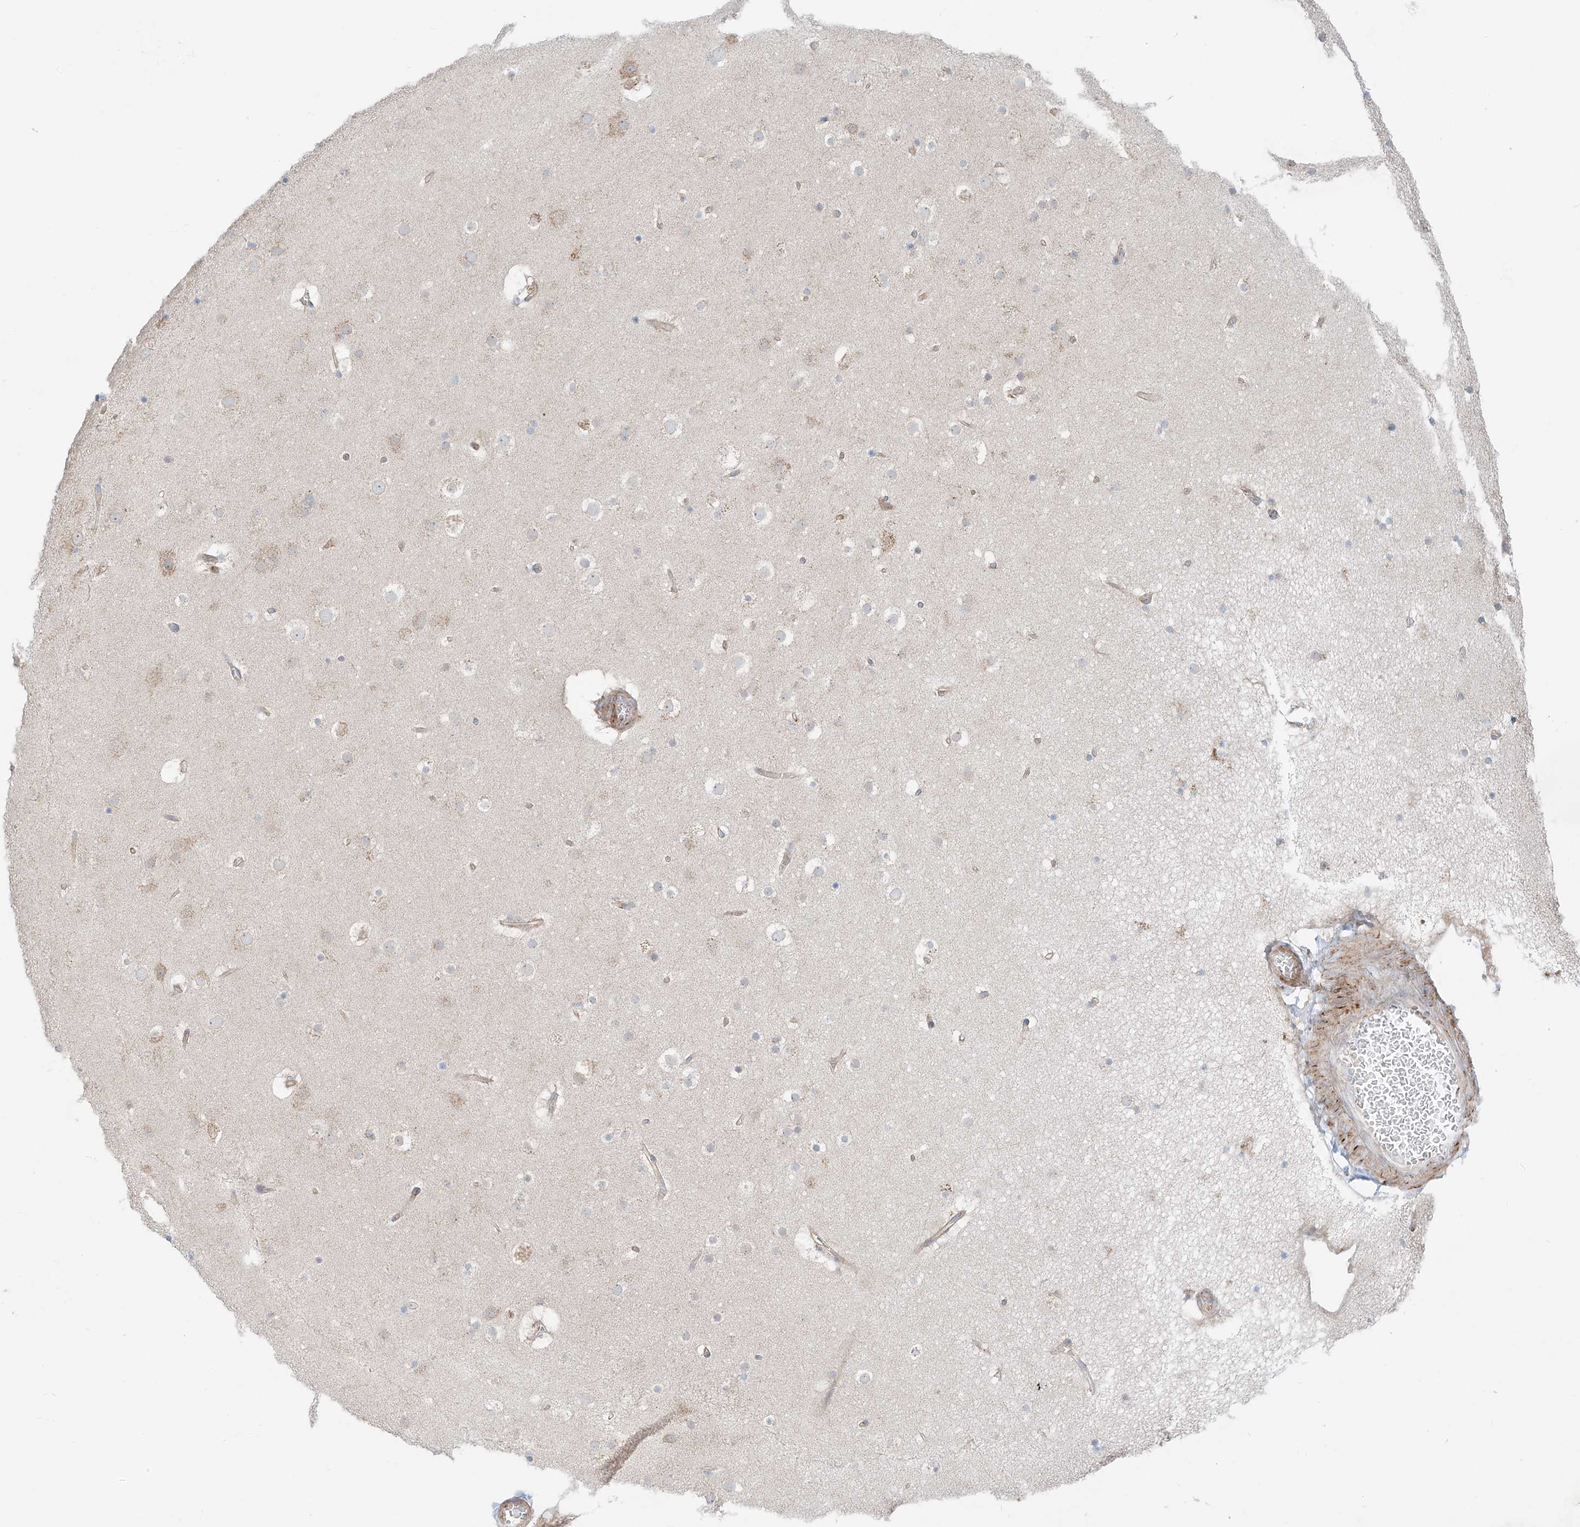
{"staining": {"intensity": "weak", "quantity": "25%-75%", "location": "cytoplasmic/membranous"}, "tissue": "cerebral cortex", "cell_type": "Endothelial cells", "image_type": "normal", "snomed": [{"axis": "morphology", "description": "Normal tissue, NOS"}, {"axis": "topography", "description": "Cerebral cortex"}], "caption": "Brown immunohistochemical staining in unremarkable human cerebral cortex demonstrates weak cytoplasmic/membranous positivity in about 25%-75% of endothelial cells. The staining was performed using DAB, with brown indicating positive protein expression. Nuclei are stained blue with hematoxylin.", "gene": "EIPR1", "patient": {"sex": "male", "age": 57}}